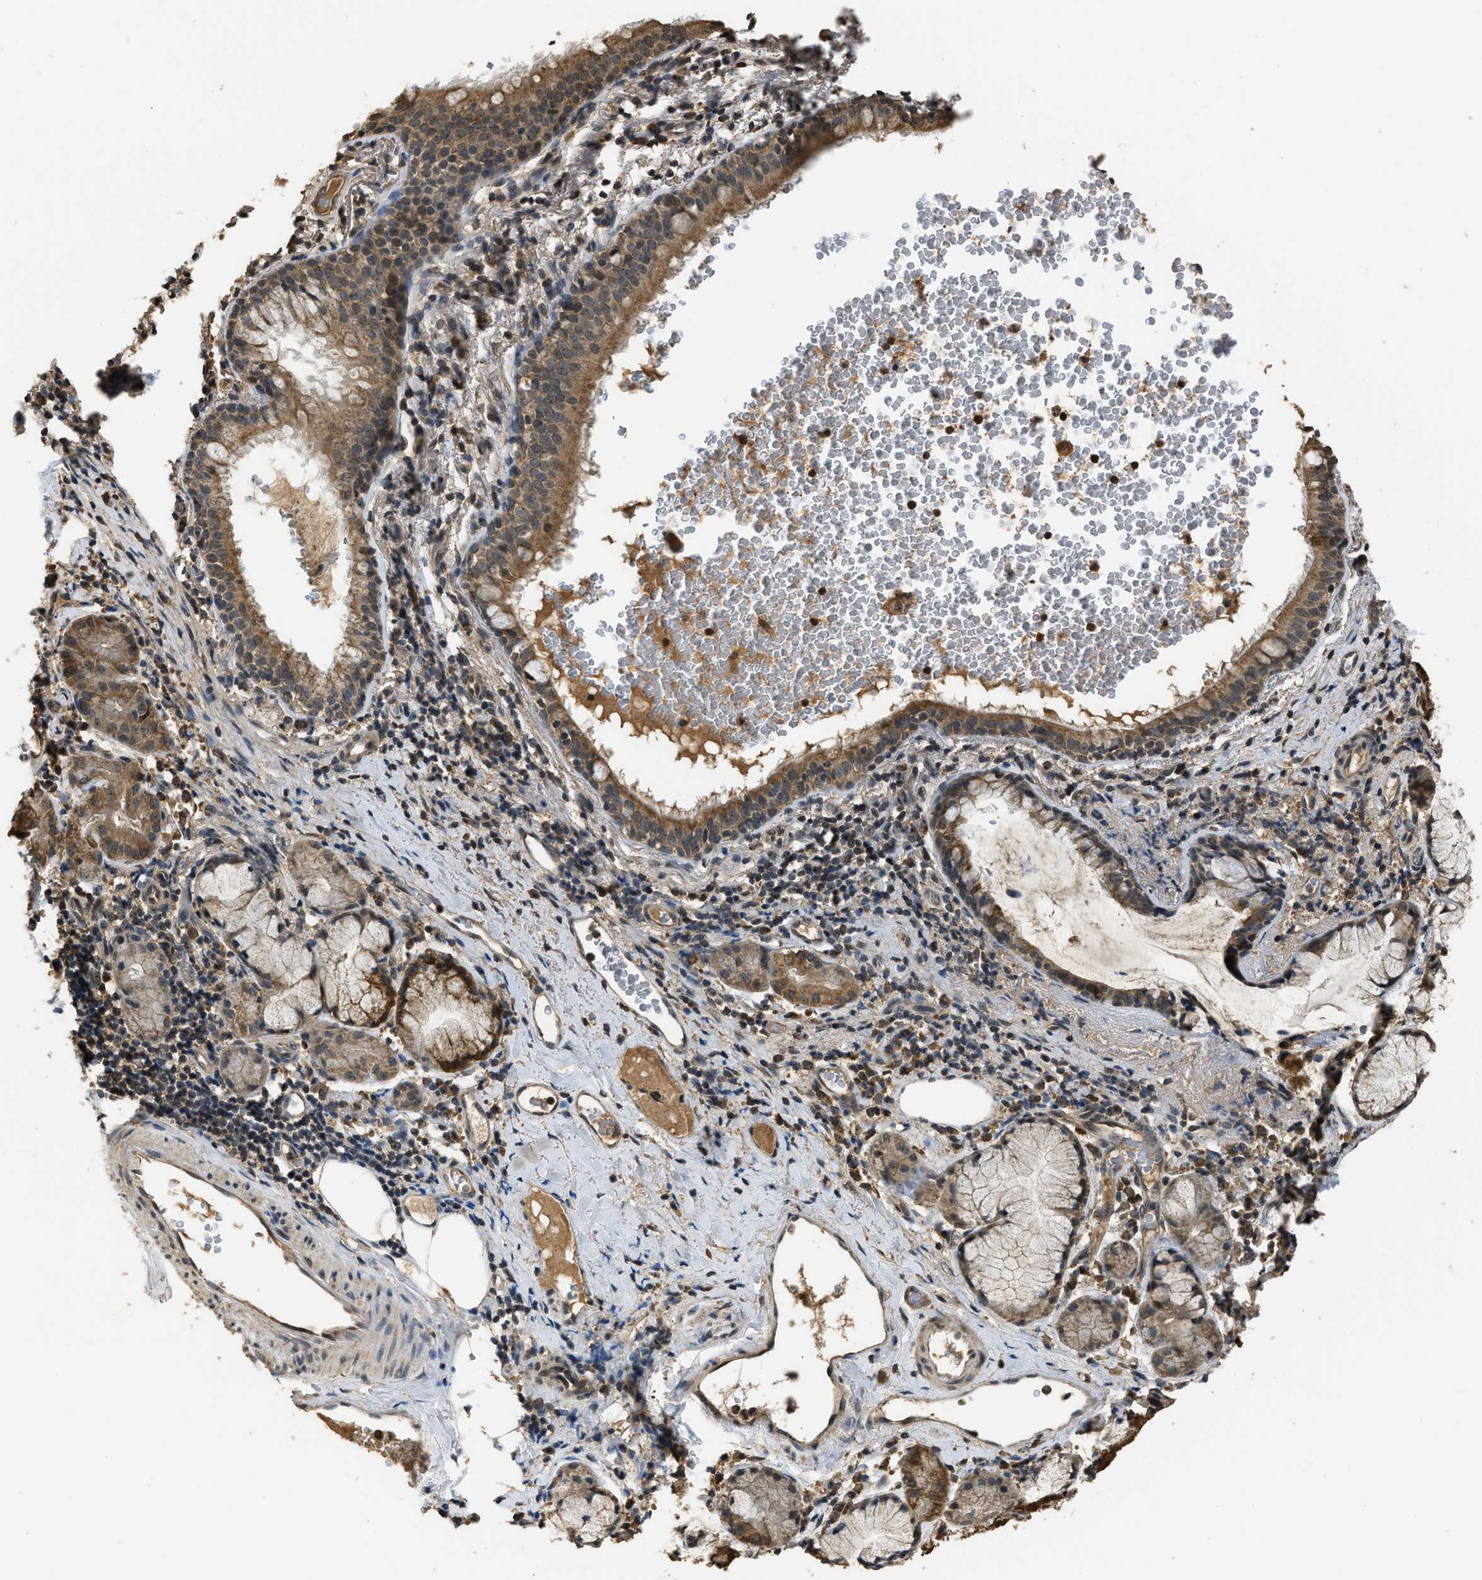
{"staining": {"intensity": "moderate", "quantity": ">75%", "location": "cytoplasmic/membranous"}, "tissue": "bronchus", "cell_type": "Respiratory epithelial cells", "image_type": "normal", "snomed": [{"axis": "morphology", "description": "Normal tissue, NOS"}, {"axis": "morphology", "description": "Inflammation, NOS"}, {"axis": "topography", "description": "Cartilage tissue"}, {"axis": "topography", "description": "Bronchus"}], "caption": "DAB immunohistochemical staining of benign bronchus reveals moderate cytoplasmic/membranous protein staining in approximately >75% of respiratory epithelial cells.", "gene": "DENND6B", "patient": {"sex": "male", "age": 77}}